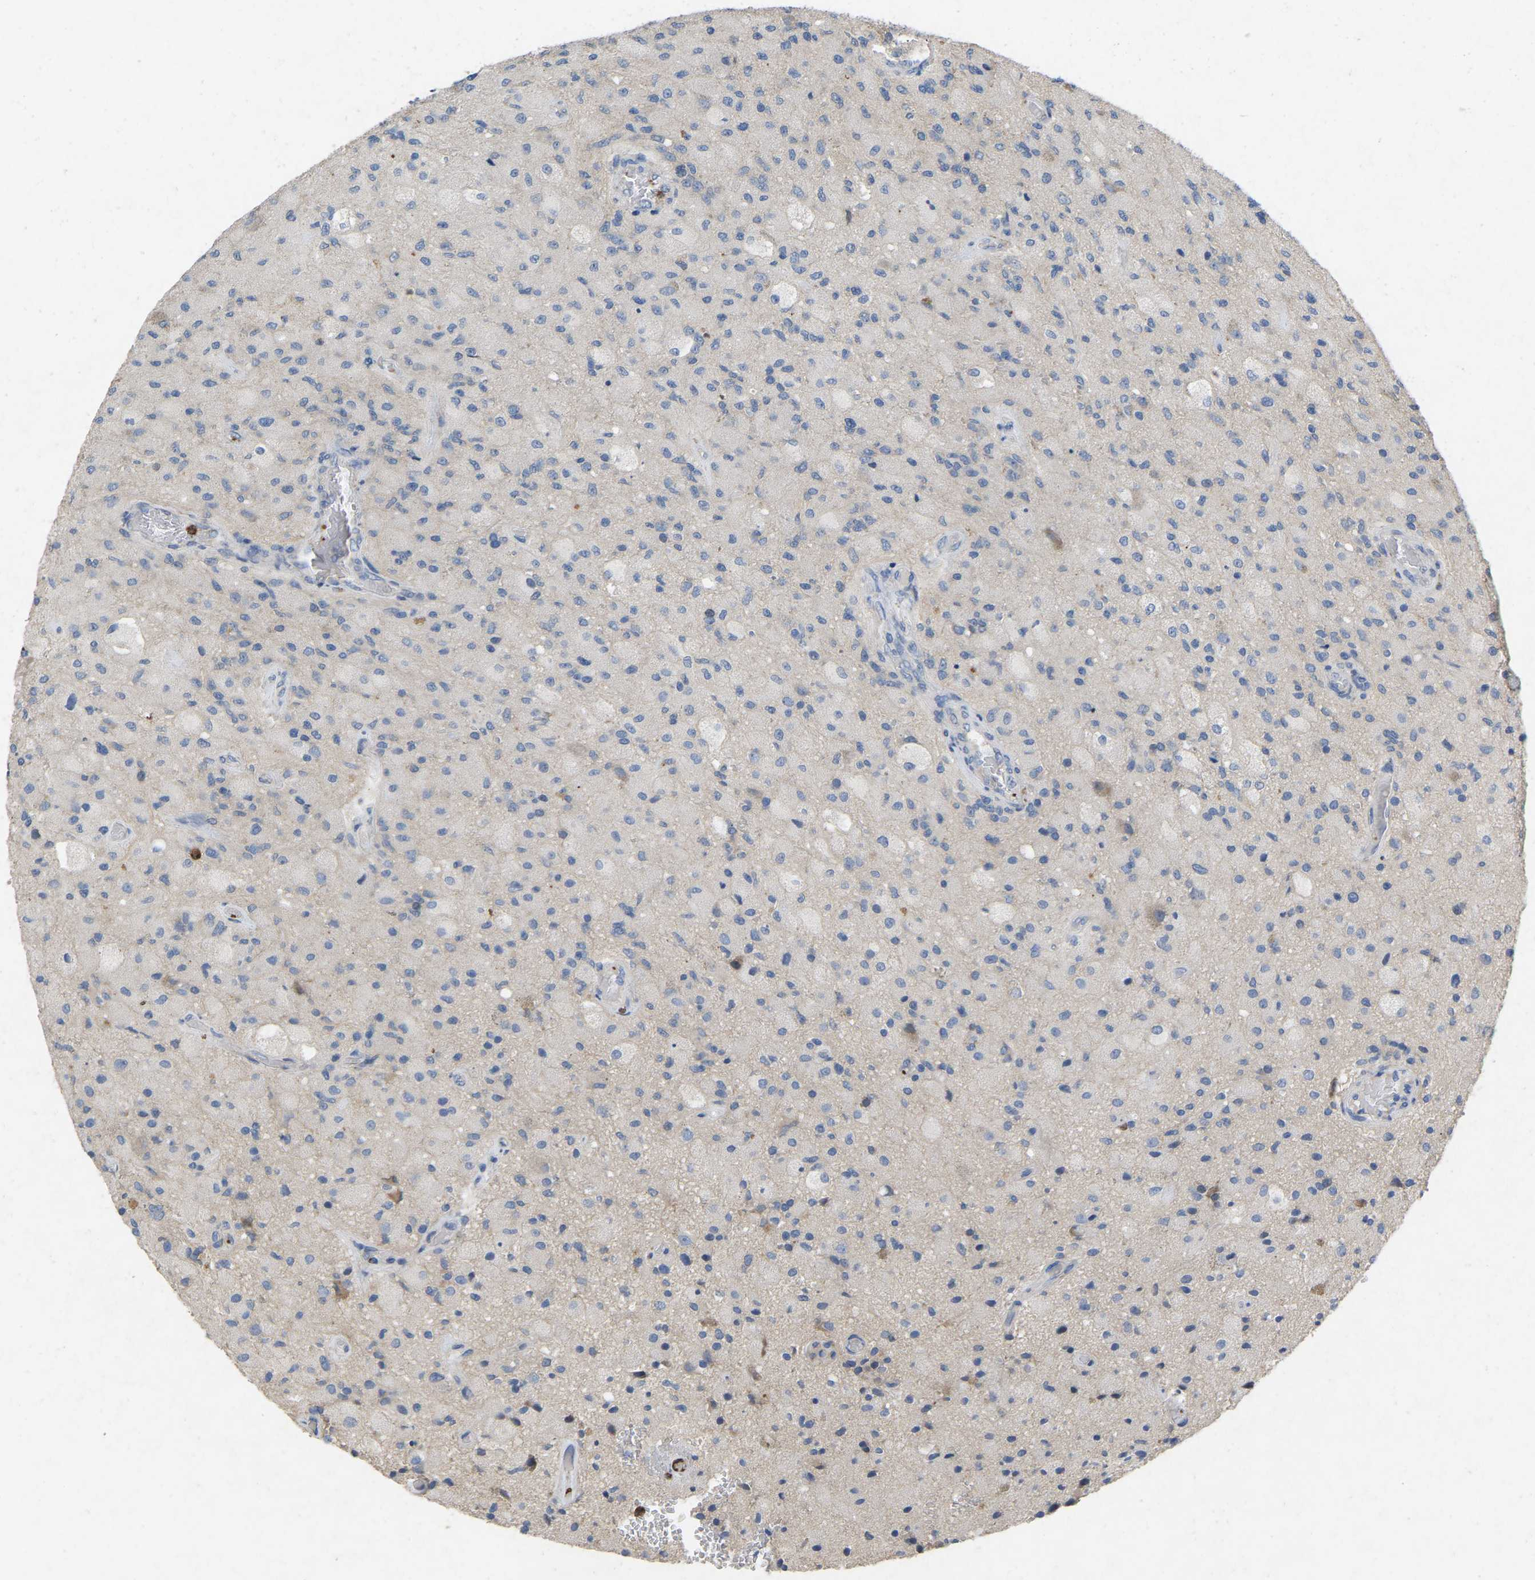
{"staining": {"intensity": "negative", "quantity": "none", "location": "none"}, "tissue": "glioma", "cell_type": "Tumor cells", "image_type": "cancer", "snomed": [{"axis": "morphology", "description": "Normal tissue, NOS"}, {"axis": "morphology", "description": "Glioma, malignant, High grade"}, {"axis": "topography", "description": "Cerebral cortex"}], "caption": "This is an IHC photomicrograph of glioma. There is no positivity in tumor cells.", "gene": "RHEB", "patient": {"sex": "male", "age": 77}}